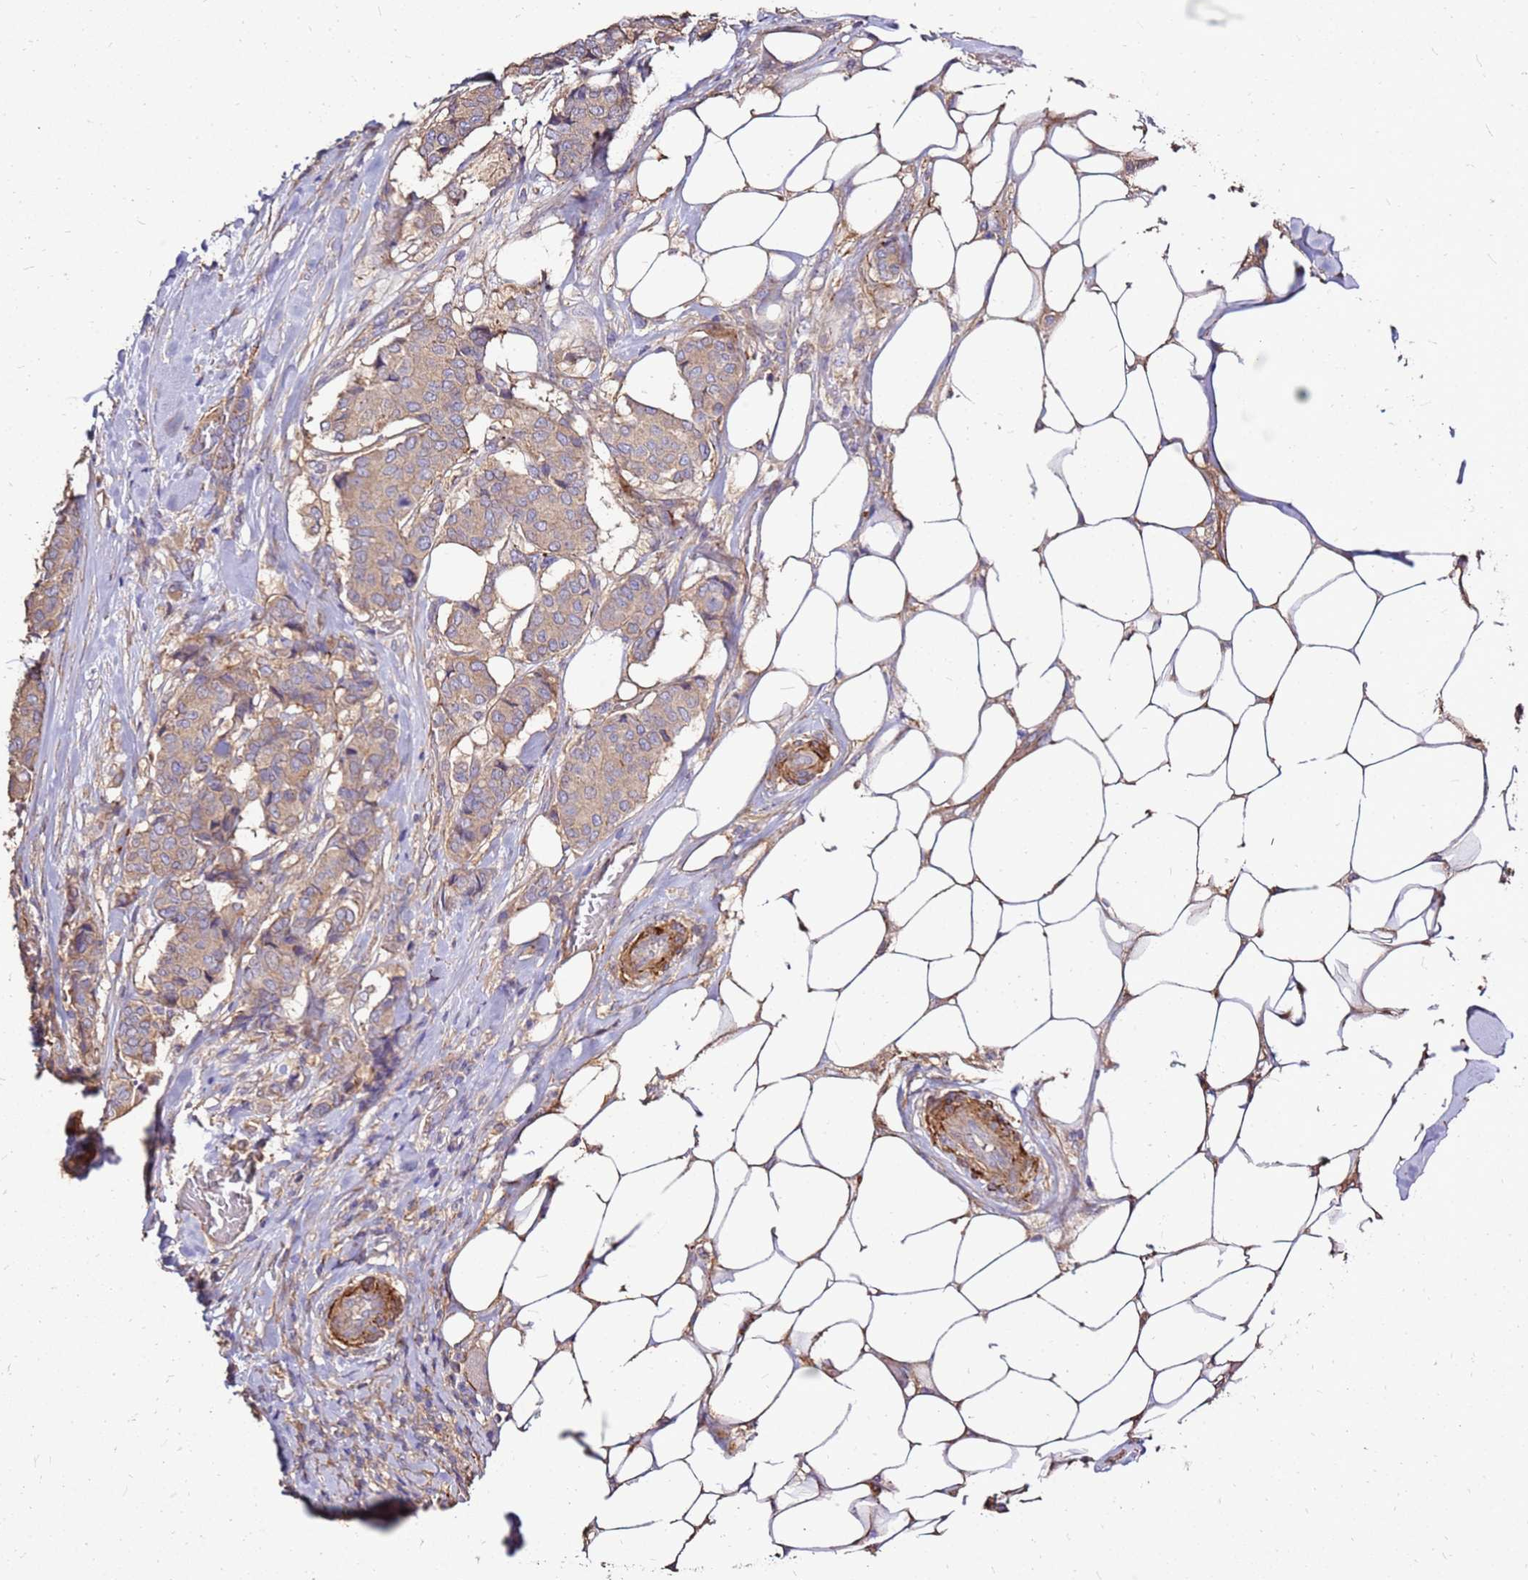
{"staining": {"intensity": "weak", "quantity": "25%-75%", "location": "cytoplasmic/membranous"}, "tissue": "breast cancer", "cell_type": "Tumor cells", "image_type": "cancer", "snomed": [{"axis": "morphology", "description": "Duct carcinoma"}, {"axis": "topography", "description": "Breast"}], "caption": "Human breast infiltrating ductal carcinoma stained with a brown dye demonstrates weak cytoplasmic/membranous positive positivity in approximately 25%-75% of tumor cells.", "gene": "EXD3", "patient": {"sex": "female", "age": 75}}